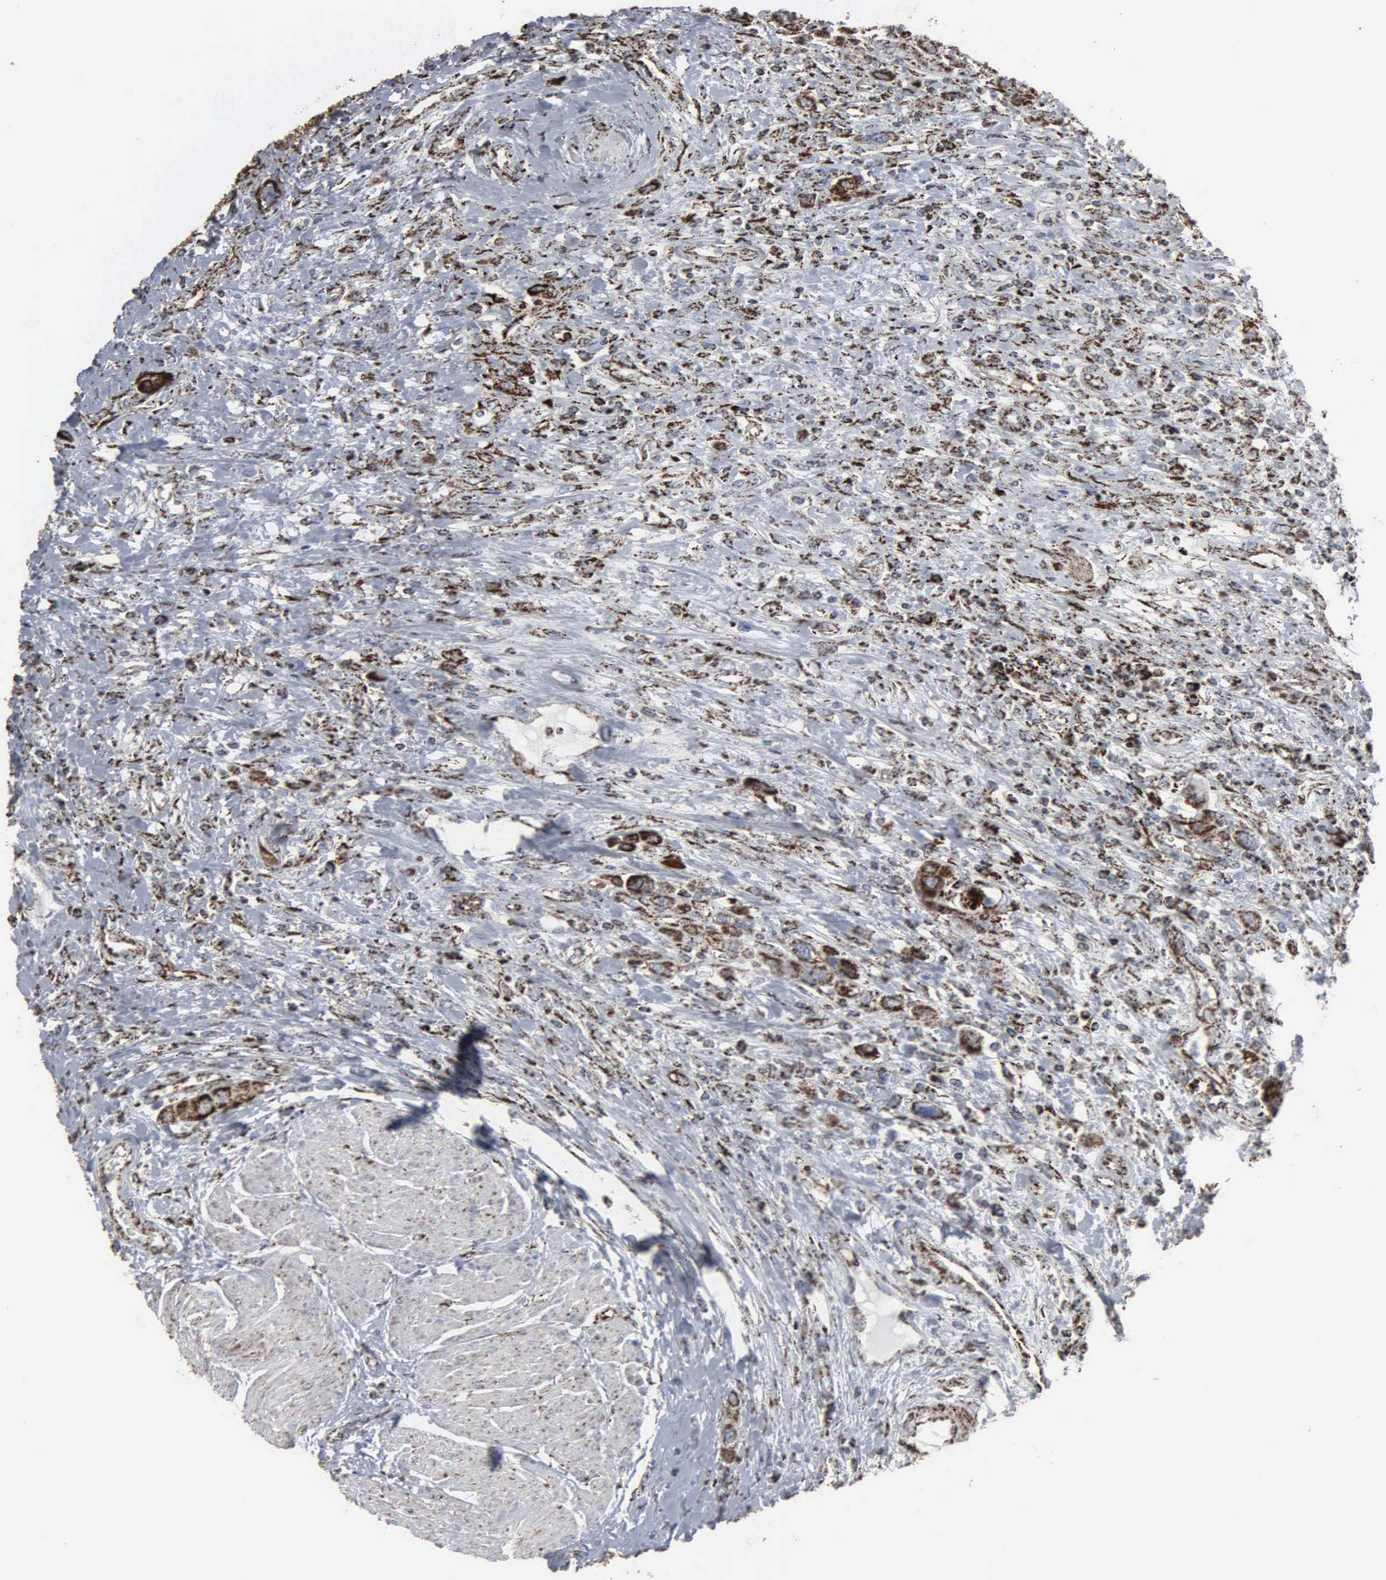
{"staining": {"intensity": "strong", "quantity": ">75%", "location": "cytoplasmic/membranous"}, "tissue": "urothelial cancer", "cell_type": "Tumor cells", "image_type": "cancer", "snomed": [{"axis": "morphology", "description": "Urothelial carcinoma, High grade"}, {"axis": "topography", "description": "Urinary bladder"}], "caption": "Tumor cells exhibit high levels of strong cytoplasmic/membranous staining in approximately >75% of cells in human urothelial cancer.", "gene": "HSPA9", "patient": {"sex": "male", "age": 50}}